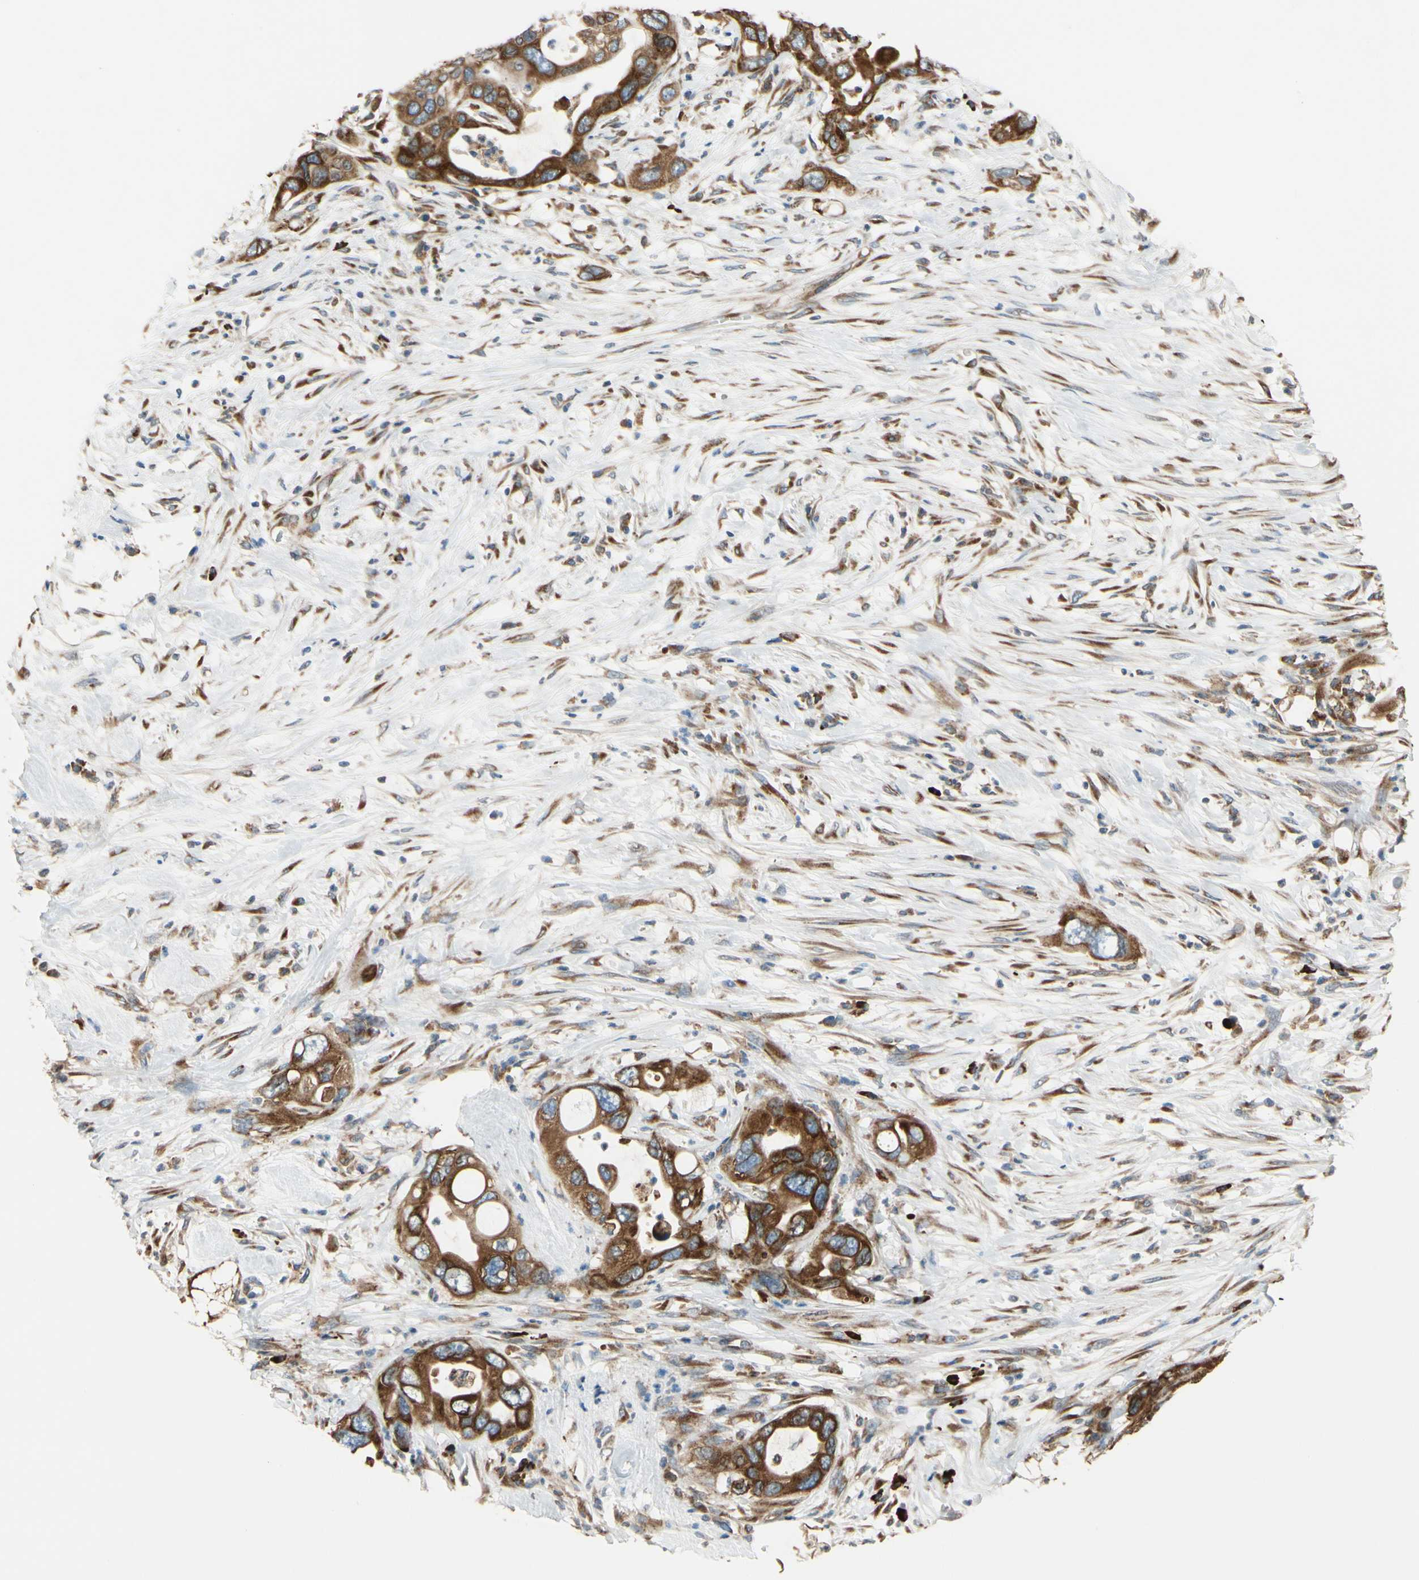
{"staining": {"intensity": "strong", "quantity": ">75%", "location": "cytoplasmic/membranous"}, "tissue": "pancreatic cancer", "cell_type": "Tumor cells", "image_type": "cancer", "snomed": [{"axis": "morphology", "description": "Adenocarcinoma, NOS"}, {"axis": "topography", "description": "Pancreas"}], "caption": "Brown immunohistochemical staining in human adenocarcinoma (pancreatic) demonstrates strong cytoplasmic/membranous staining in about >75% of tumor cells. (brown staining indicates protein expression, while blue staining denotes nuclei).", "gene": "RPN2", "patient": {"sex": "female", "age": 71}}